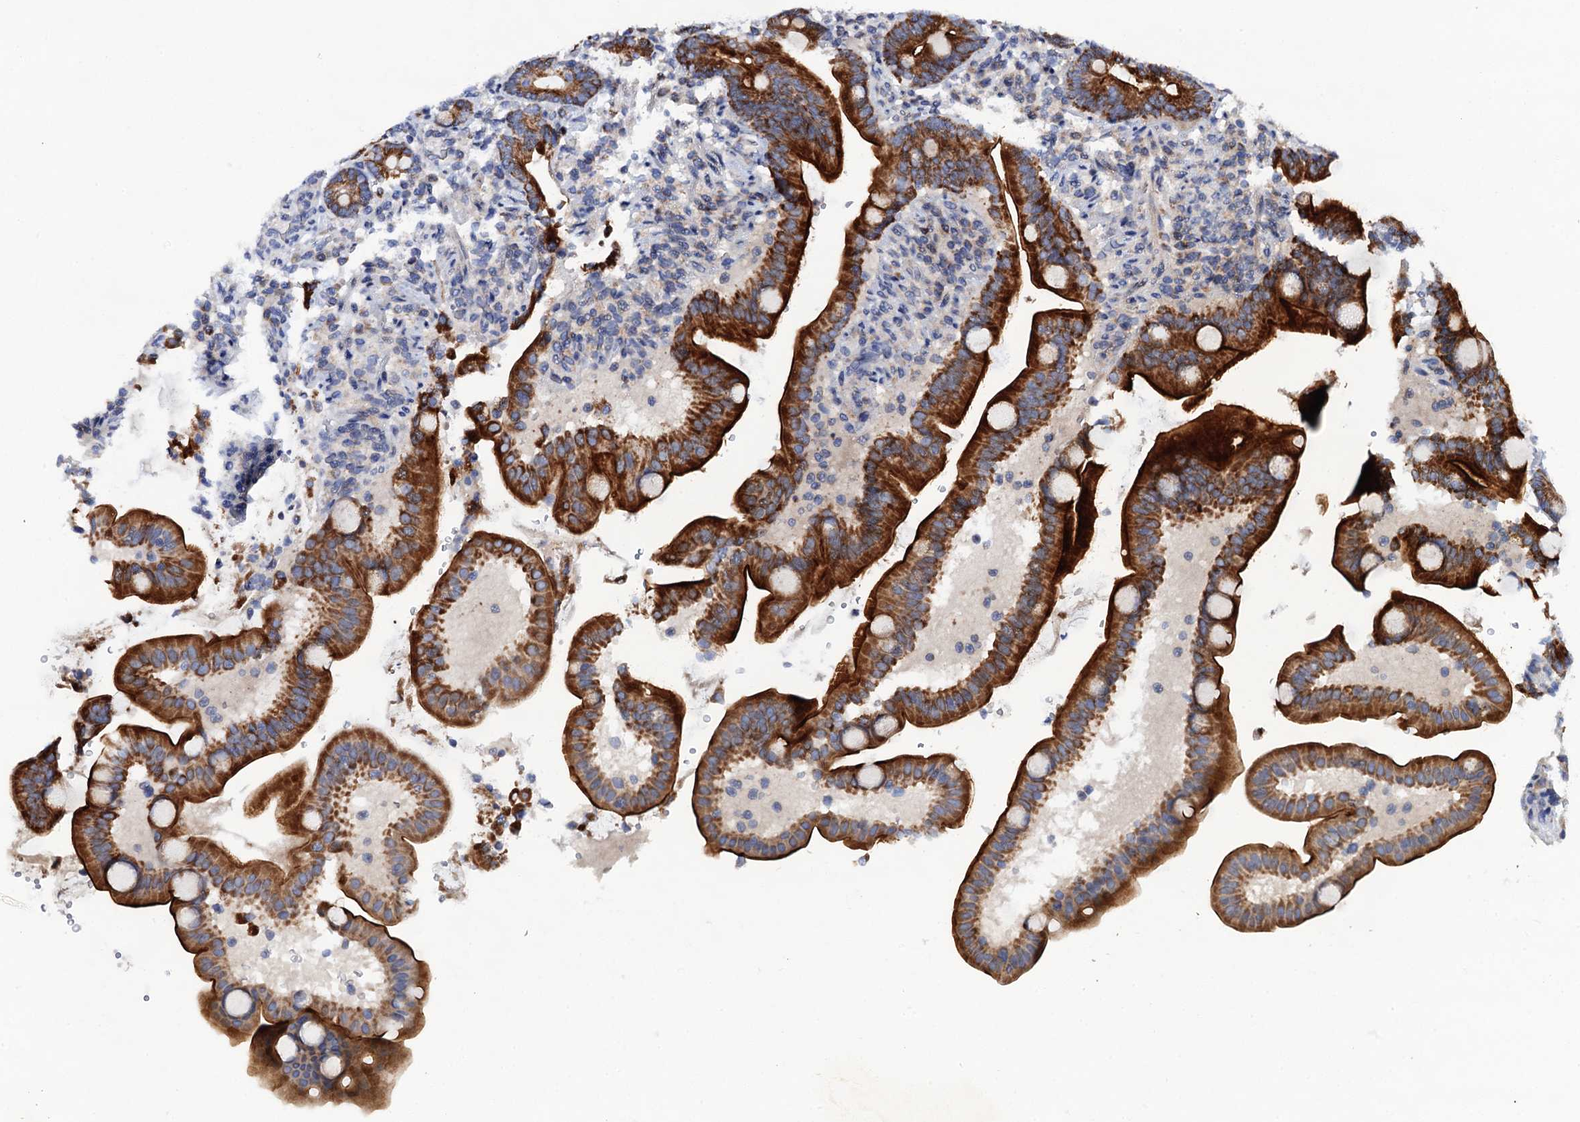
{"staining": {"intensity": "strong", "quantity": "25%-75%", "location": "cytoplasmic/membranous"}, "tissue": "duodenum", "cell_type": "Glandular cells", "image_type": "normal", "snomed": [{"axis": "morphology", "description": "Normal tissue, NOS"}, {"axis": "topography", "description": "Duodenum"}], "caption": "This is a photomicrograph of immunohistochemistry (IHC) staining of benign duodenum, which shows strong expression in the cytoplasmic/membranous of glandular cells.", "gene": "MRPL48", "patient": {"sex": "male", "age": 54}}